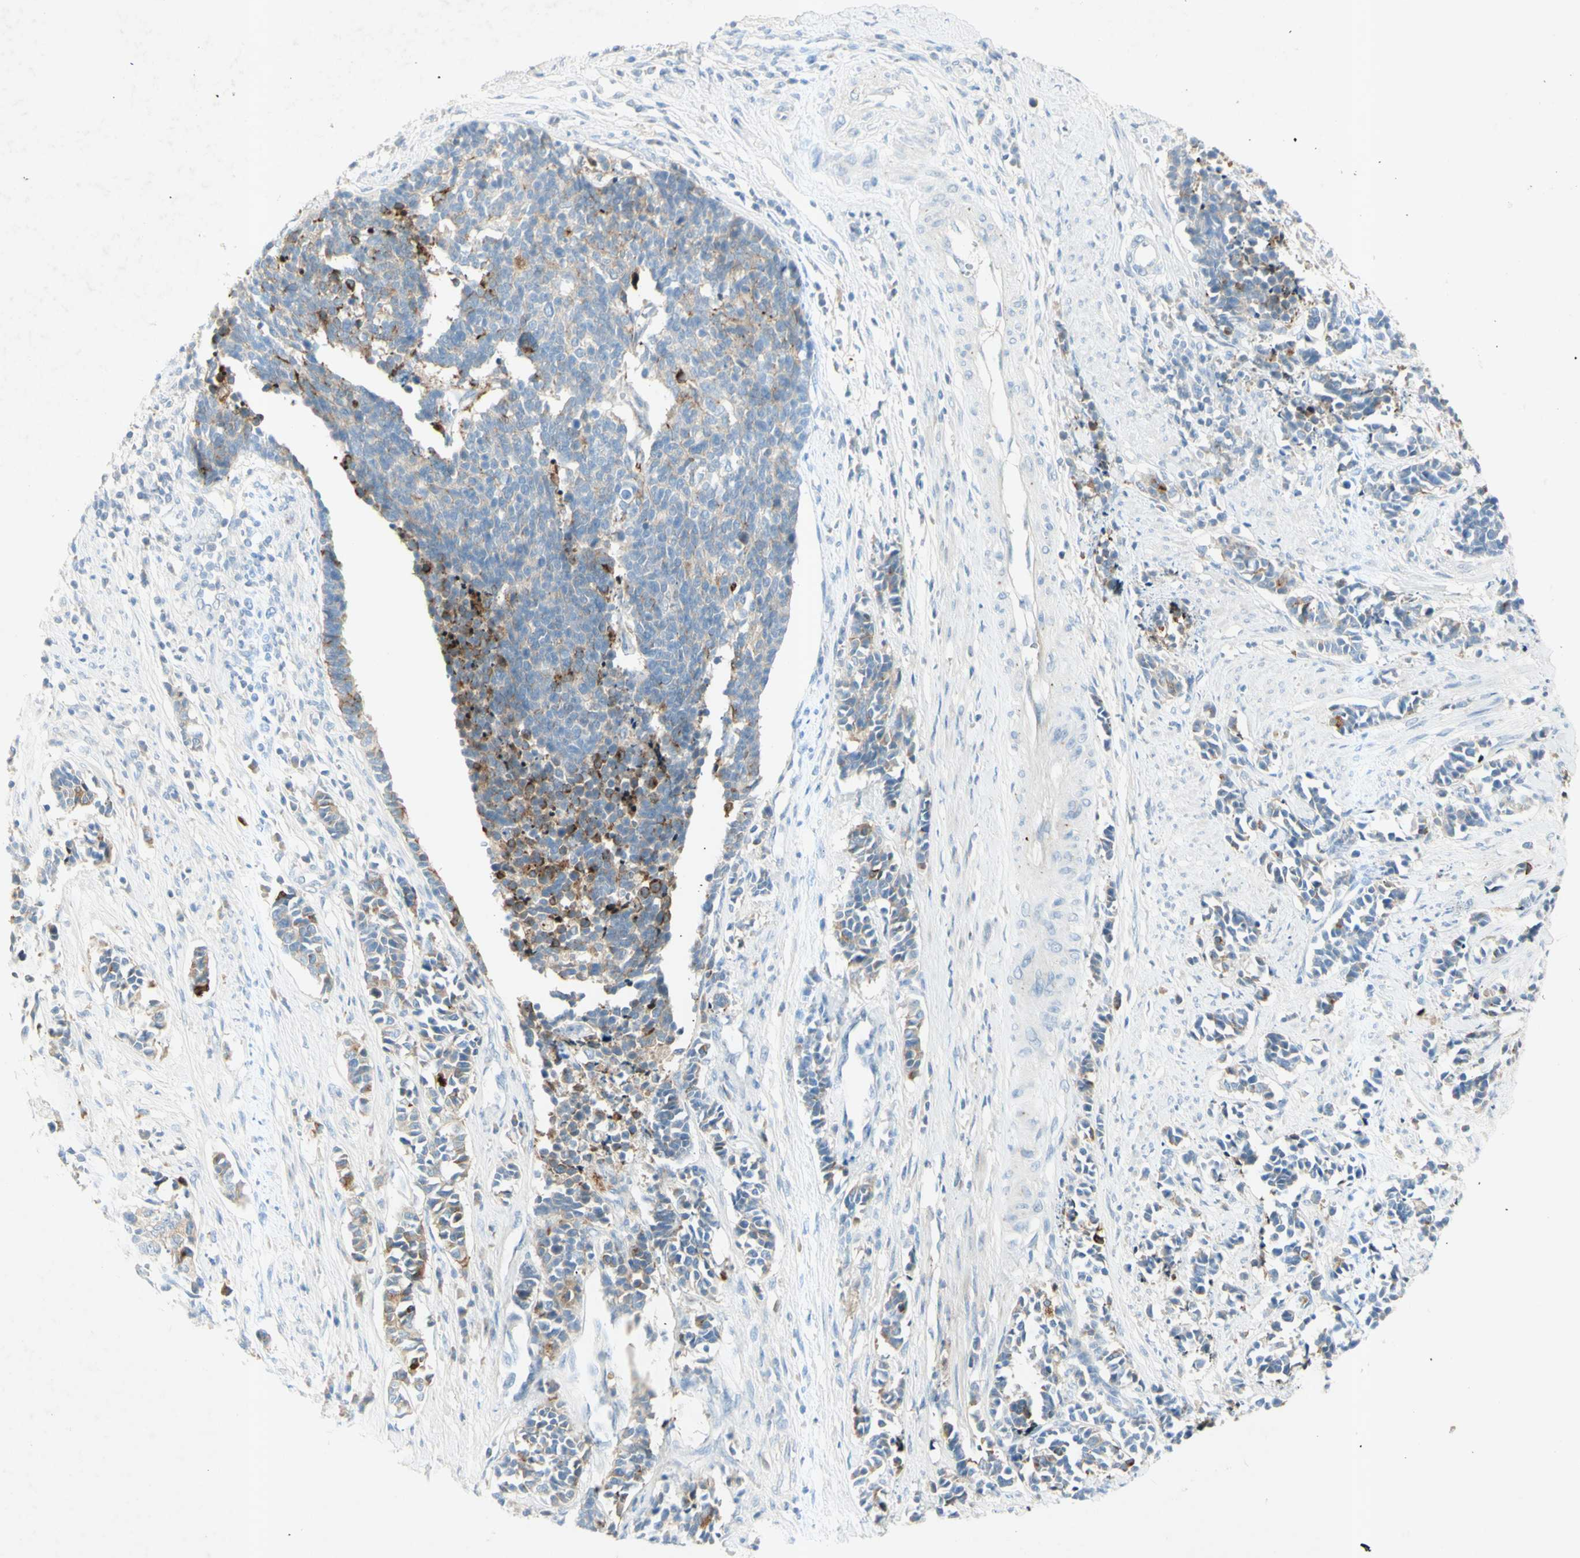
{"staining": {"intensity": "moderate", "quantity": "<25%", "location": "cytoplasmic/membranous"}, "tissue": "cervical cancer", "cell_type": "Tumor cells", "image_type": "cancer", "snomed": [{"axis": "morphology", "description": "Normal tissue, NOS"}, {"axis": "morphology", "description": "Squamous cell carcinoma, NOS"}, {"axis": "topography", "description": "Cervix"}], "caption": "Human cervical cancer (squamous cell carcinoma) stained with a brown dye exhibits moderate cytoplasmic/membranous positive staining in approximately <25% of tumor cells.", "gene": "GDF15", "patient": {"sex": "female", "age": 35}}